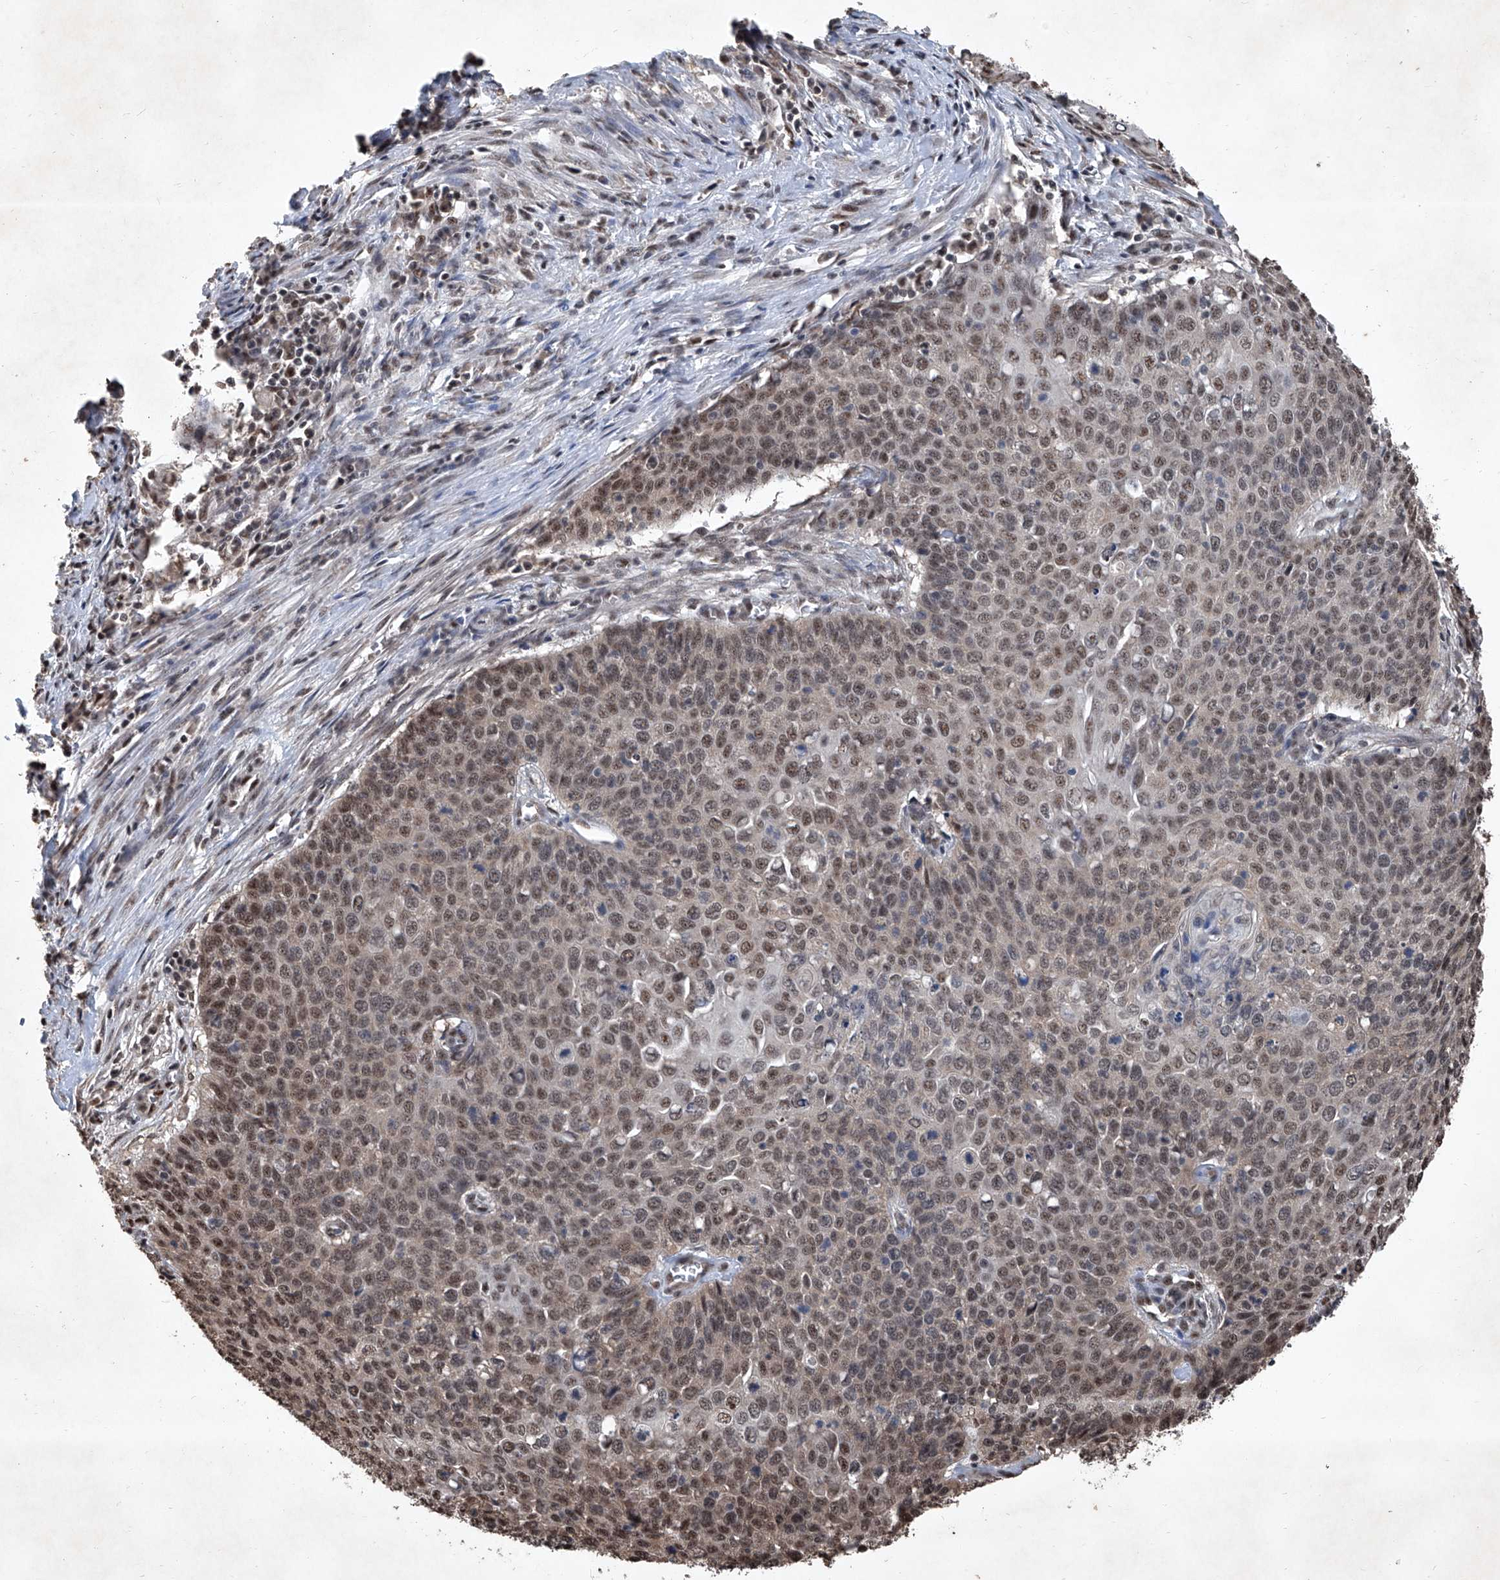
{"staining": {"intensity": "moderate", "quantity": ">75%", "location": "nuclear"}, "tissue": "cervical cancer", "cell_type": "Tumor cells", "image_type": "cancer", "snomed": [{"axis": "morphology", "description": "Squamous cell carcinoma, NOS"}, {"axis": "topography", "description": "Cervix"}], "caption": "Immunohistochemistry of human cervical cancer shows medium levels of moderate nuclear expression in approximately >75% of tumor cells. (brown staining indicates protein expression, while blue staining denotes nuclei).", "gene": "DDX39B", "patient": {"sex": "female", "age": 39}}